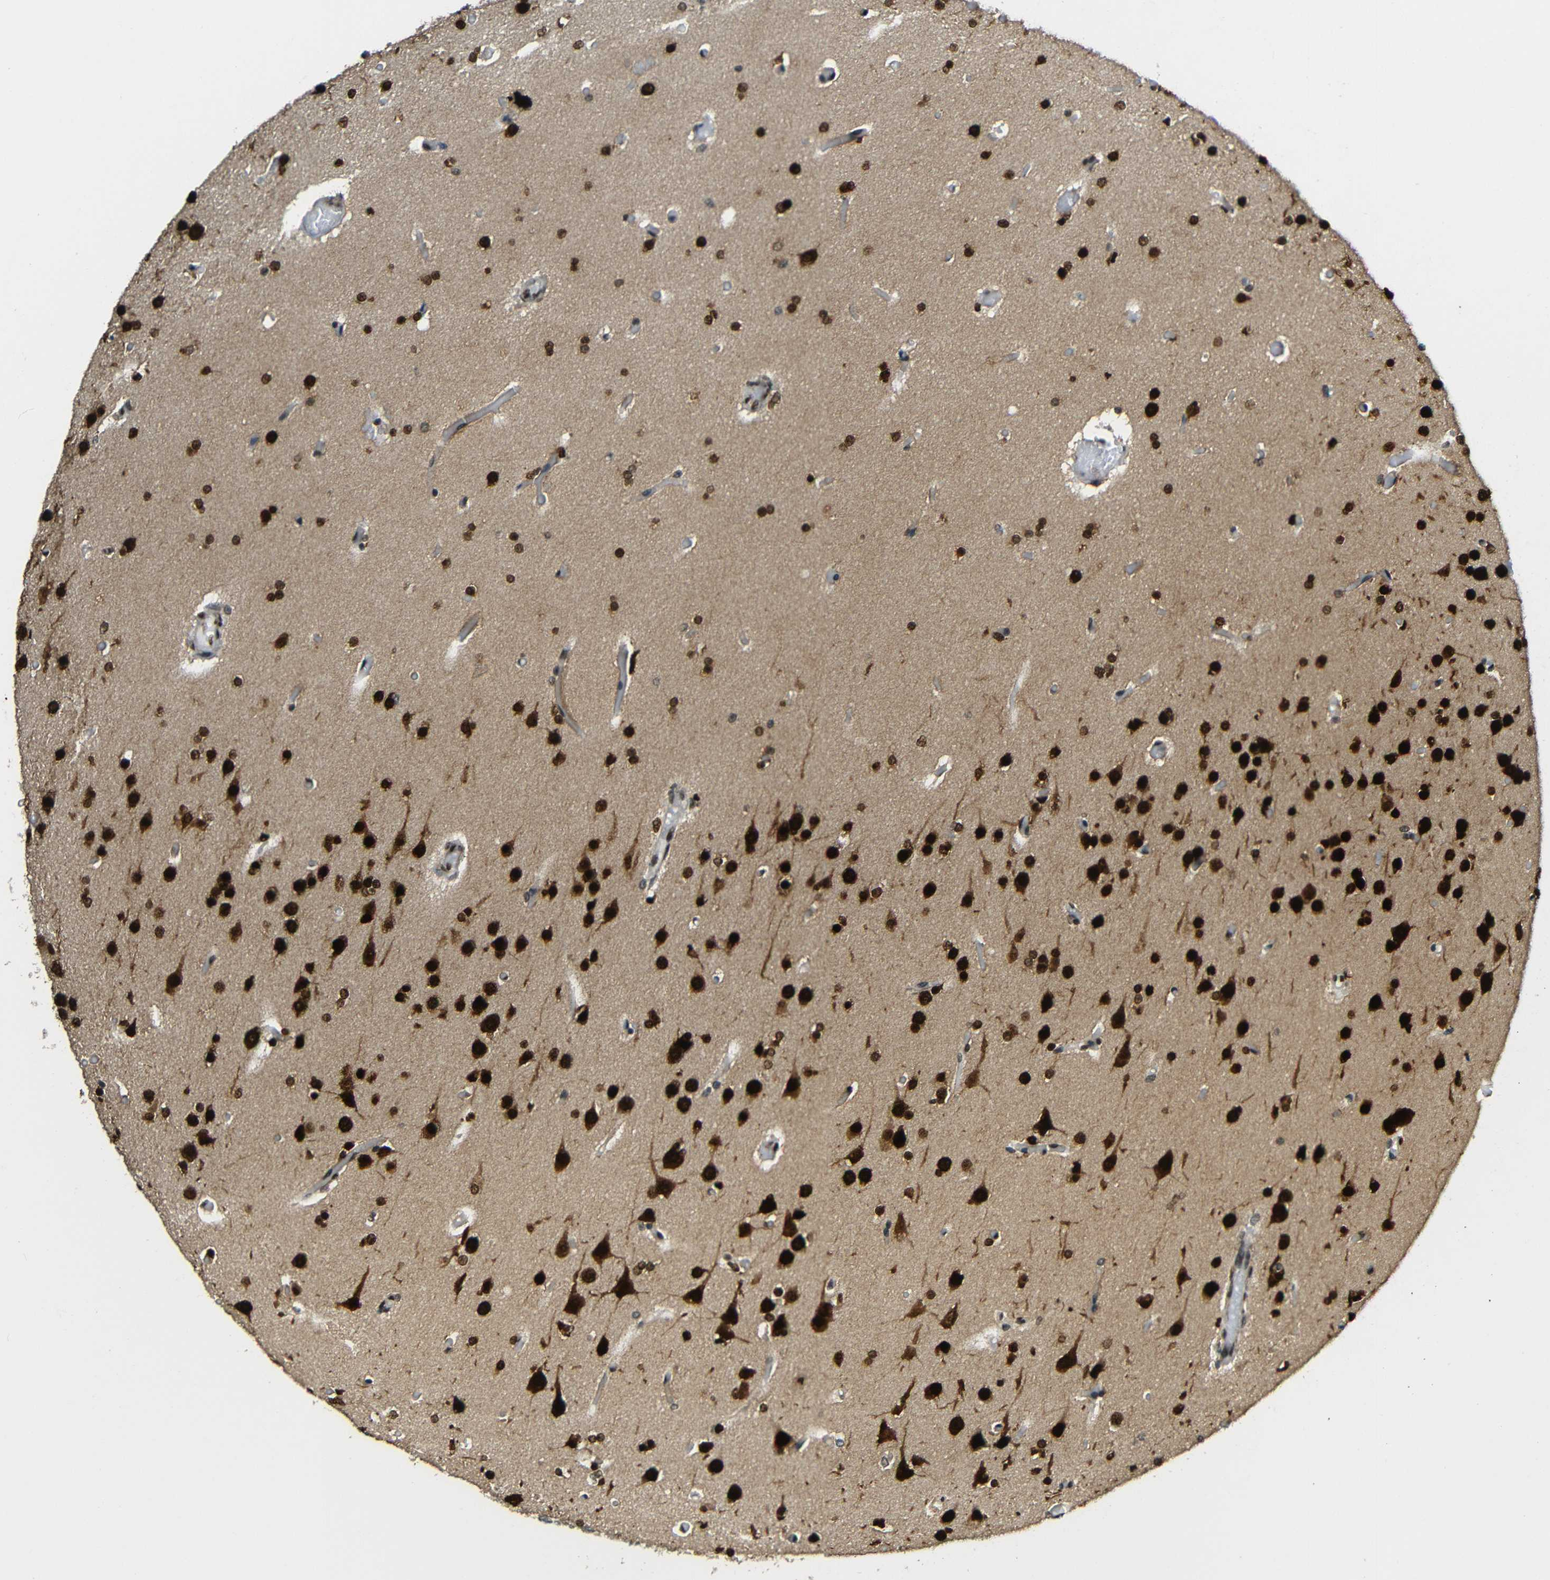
{"staining": {"intensity": "strong", "quantity": ">75%", "location": "cytoplasmic/membranous,nuclear"}, "tissue": "glioma", "cell_type": "Tumor cells", "image_type": "cancer", "snomed": [{"axis": "morphology", "description": "Glioma, malignant, High grade"}, {"axis": "topography", "description": "Cerebral cortex"}], "caption": "Immunohistochemistry (IHC) (DAB (3,3'-diaminobenzidine)) staining of glioma displays strong cytoplasmic/membranous and nuclear protein staining in approximately >75% of tumor cells. The protein of interest is shown in brown color, while the nuclei are stained blue.", "gene": "PSIP1", "patient": {"sex": "female", "age": 36}}